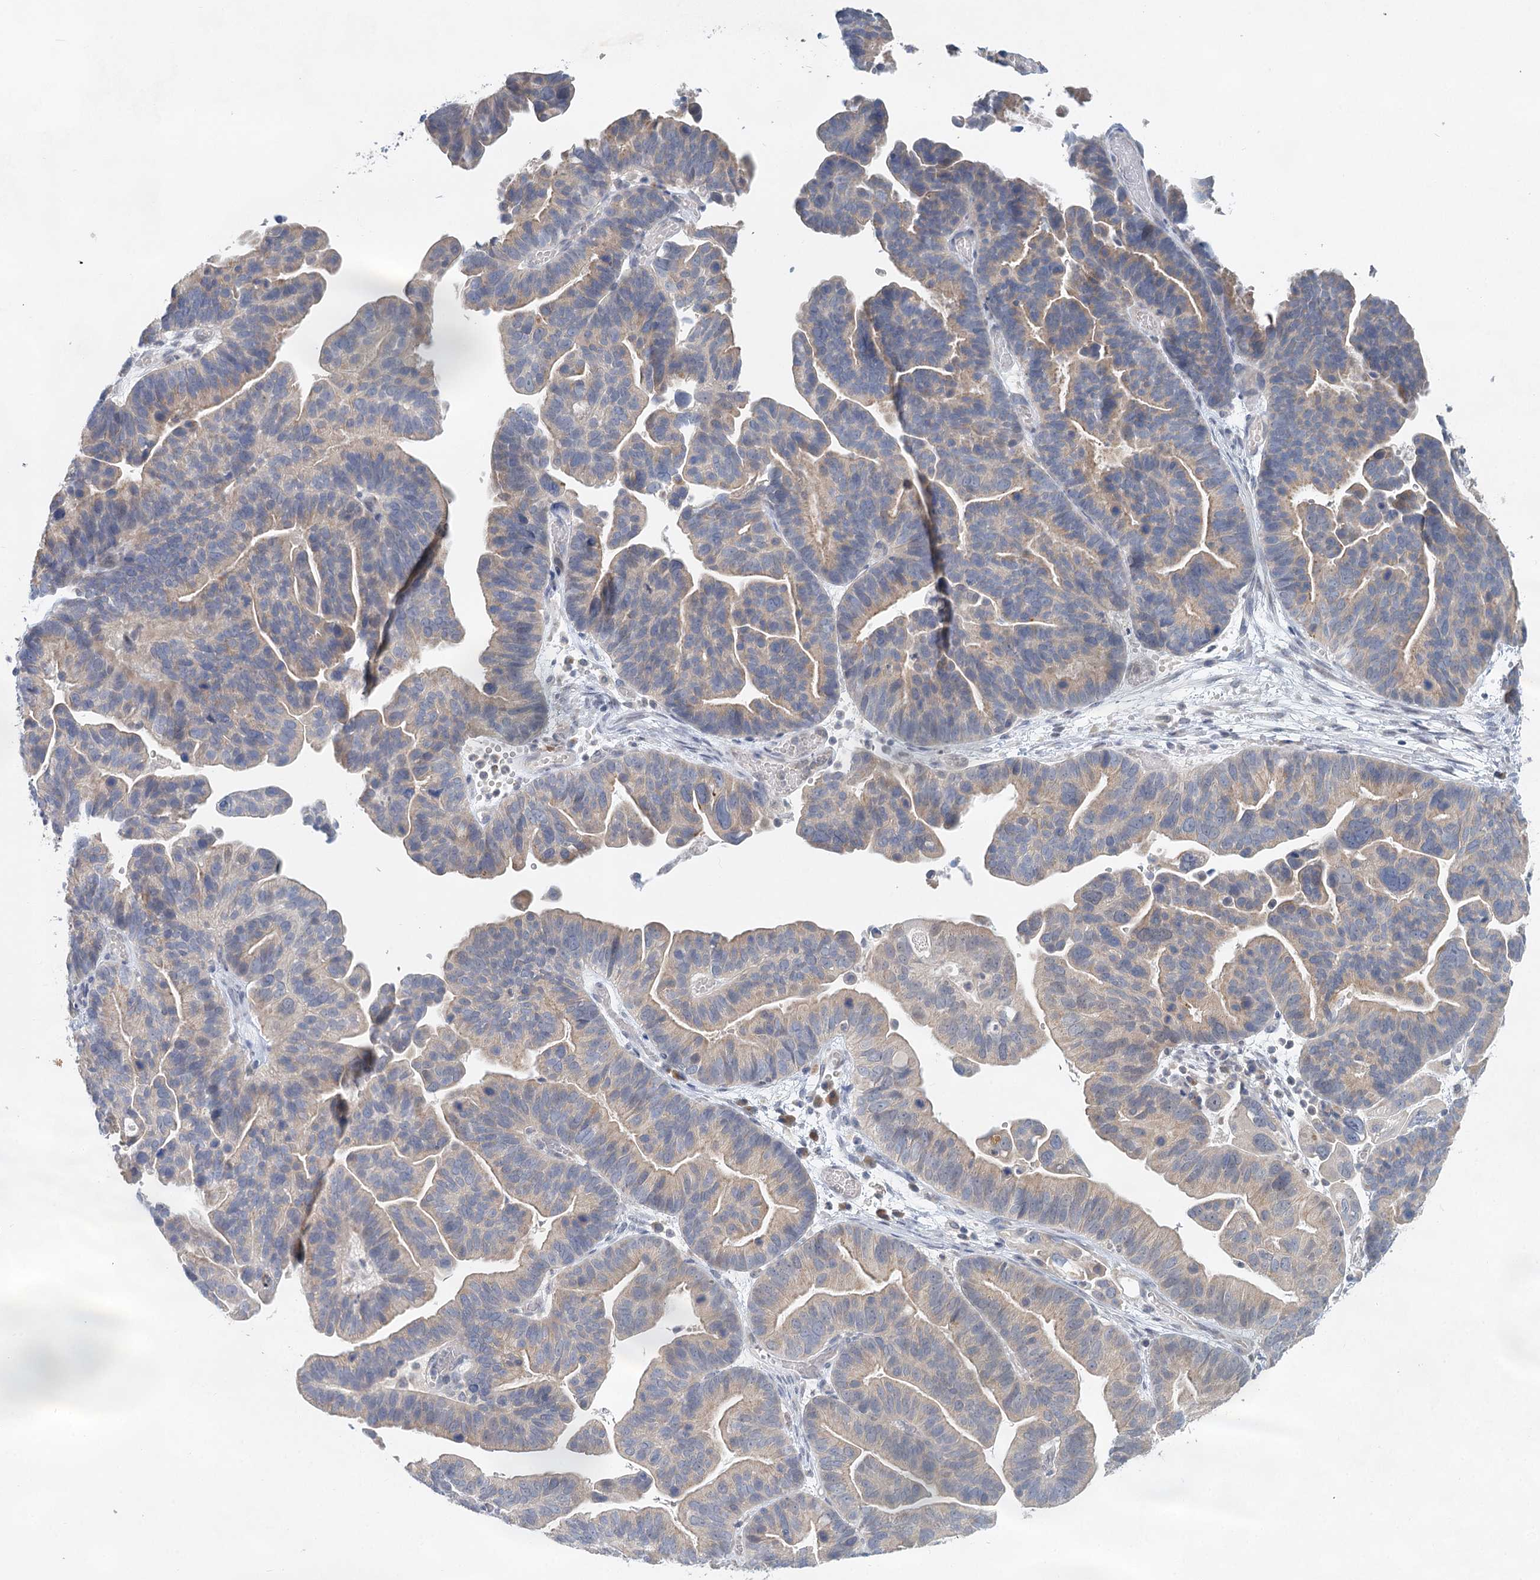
{"staining": {"intensity": "weak", "quantity": "25%-75%", "location": "cytoplasmic/membranous"}, "tissue": "ovarian cancer", "cell_type": "Tumor cells", "image_type": "cancer", "snomed": [{"axis": "morphology", "description": "Cystadenocarcinoma, serous, NOS"}, {"axis": "topography", "description": "Ovary"}], "caption": "Ovarian serous cystadenocarcinoma stained for a protein (brown) displays weak cytoplasmic/membranous positive staining in approximately 25%-75% of tumor cells.", "gene": "BLTP1", "patient": {"sex": "female", "age": 56}}